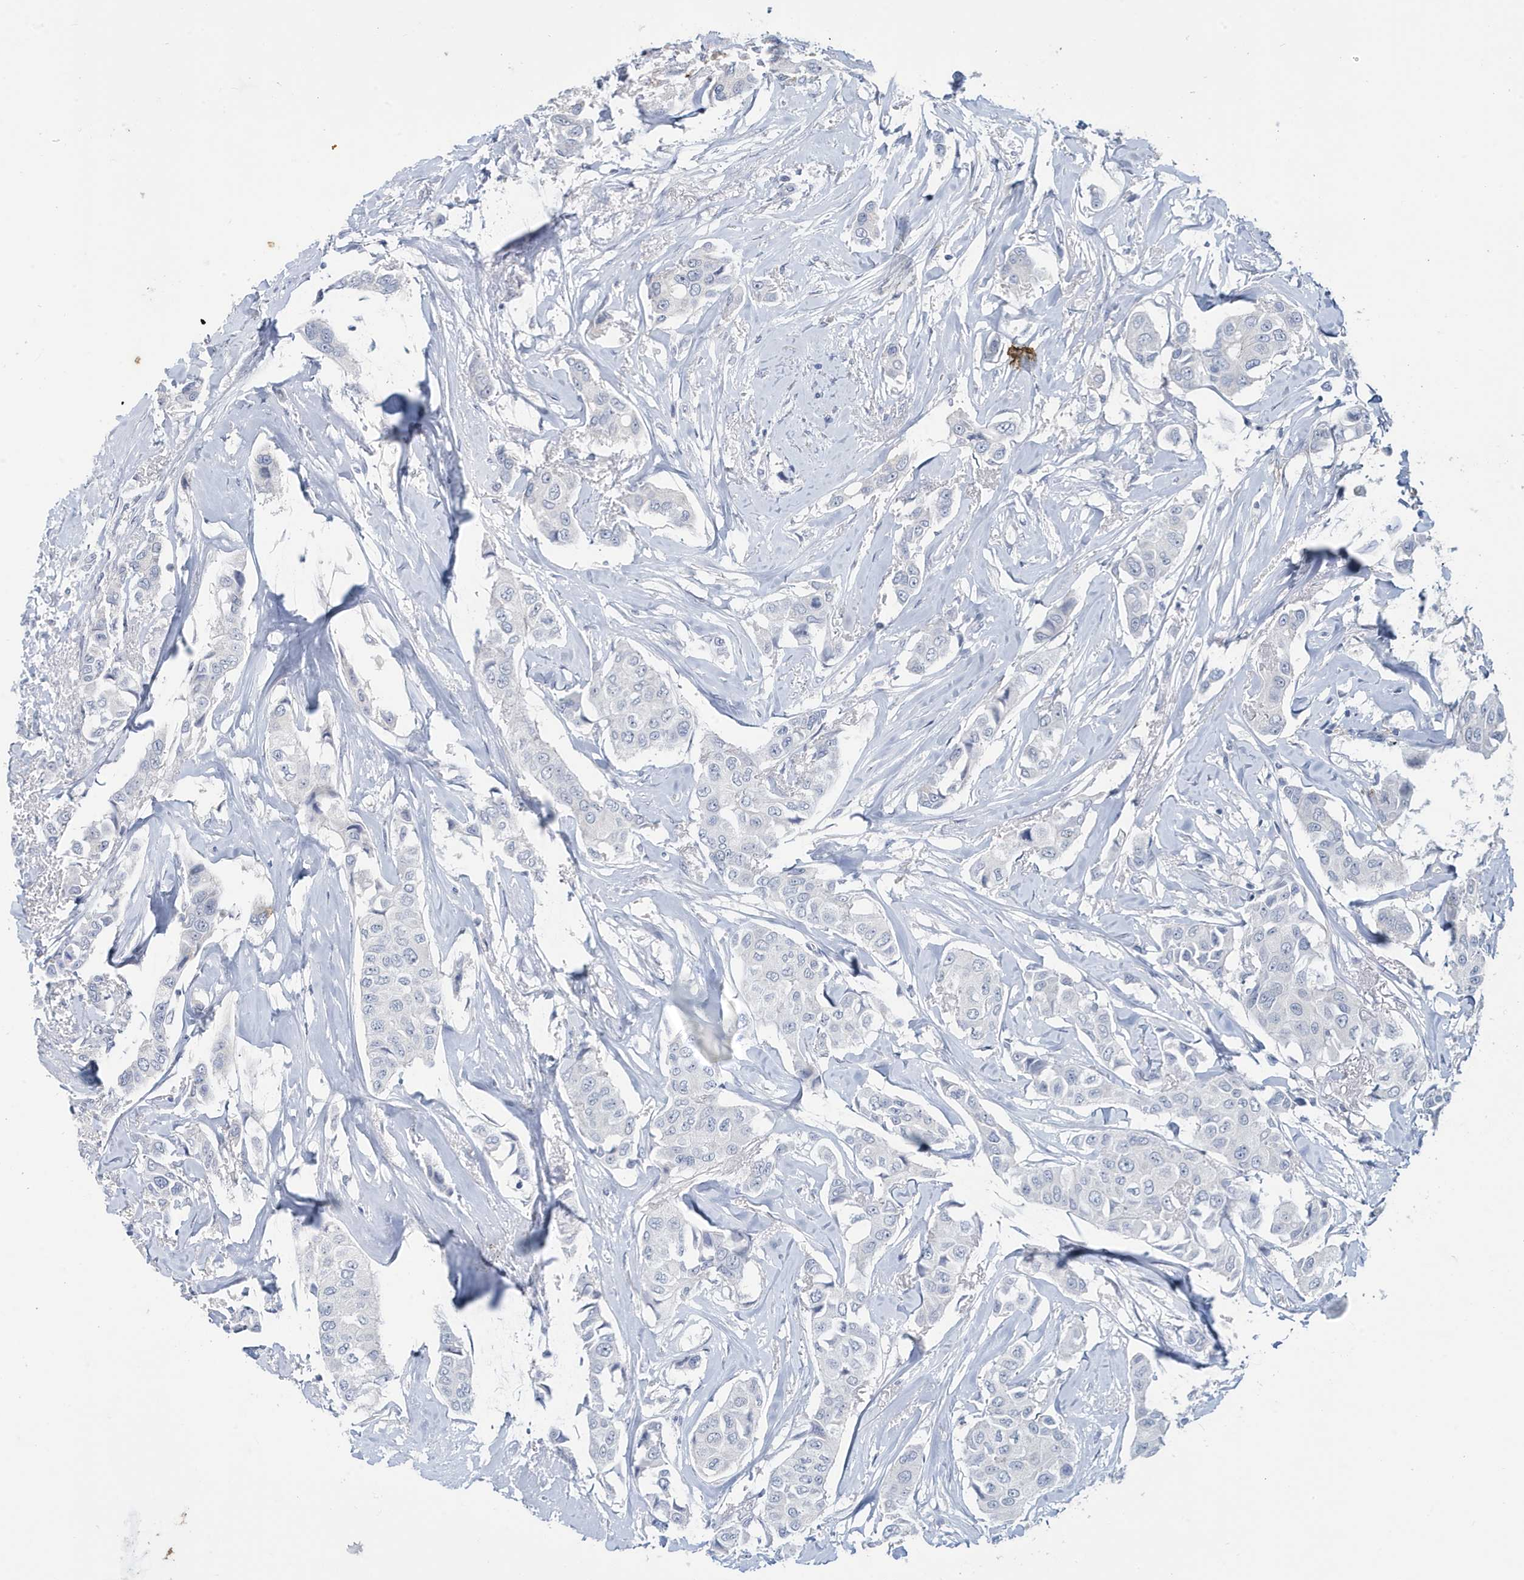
{"staining": {"intensity": "negative", "quantity": "none", "location": "none"}, "tissue": "breast cancer", "cell_type": "Tumor cells", "image_type": "cancer", "snomed": [{"axis": "morphology", "description": "Duct carcinoma"}, {"axis": "topography", "description": "Breast"}], "caption": "The immunohistochemistry micrograph has no significant positivity in tumor cells of breast cancer (intraductal carcinoma) tissue.", "gene": "ZNF654", "patient": {"sex": "female", "age": 80}}